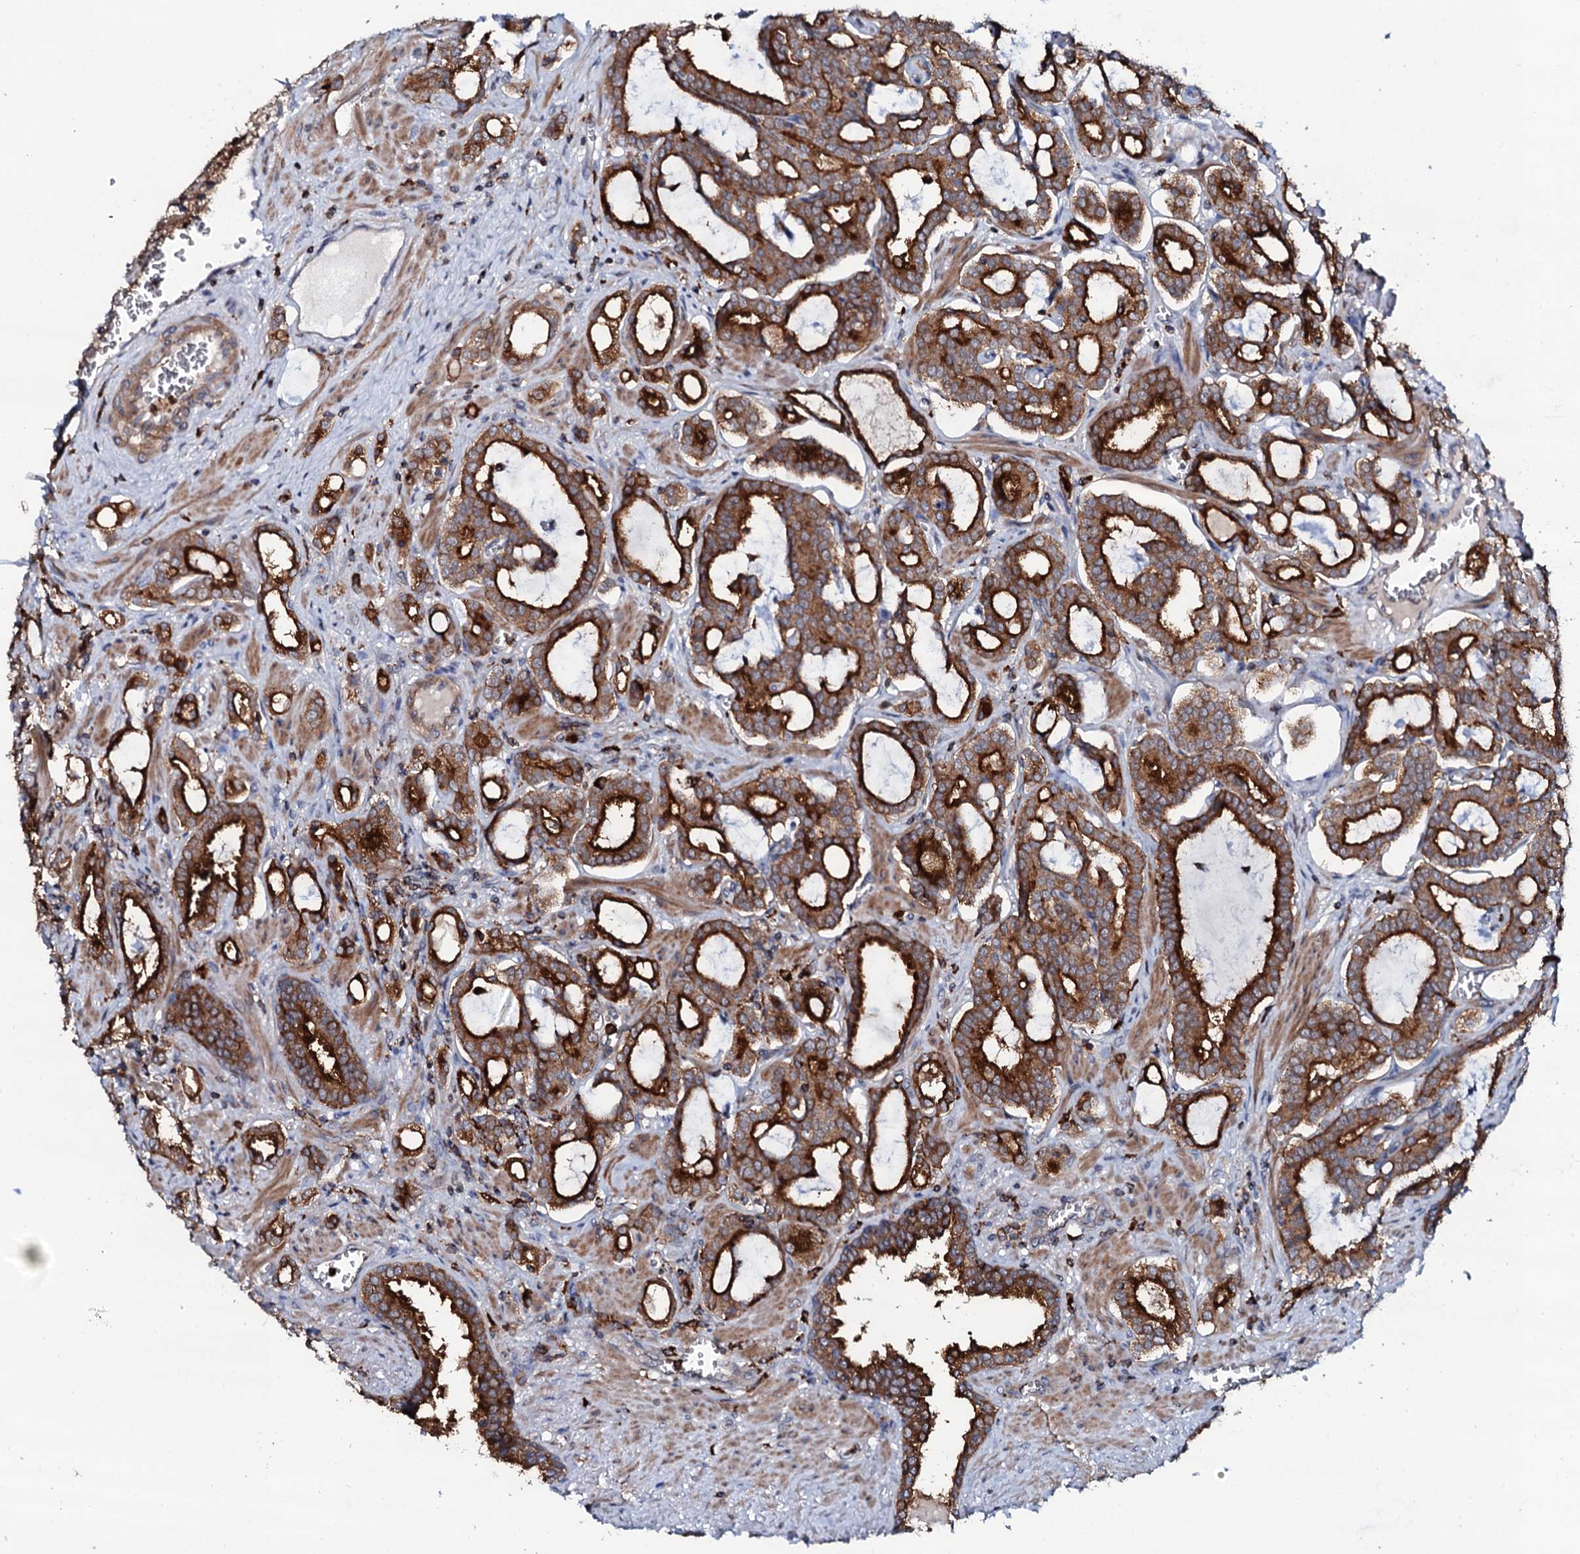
{"staining": {"intensity": "strong", "quantity": ">75%", "location": "cytoplasmic/membranous"}, "tissue": "prostate cancer", "cell_type": "Tumor cells", "image_type": "cancer", "snomed": [{"axis": "morphology", "description": "Adenocarcinoma, High grade"}, {"axis": "topography", "description": "Prostate and seminal vesicle, NOS"}], "caption": "An immunohistochemistry (IHC) histopathology image of neoplastic tissue is shown. Protein staining in brown labels strong cytoplasmic/membranous positivity in prostate high-grade adenocarcinoma within tumor cells.", "gene": "VAMP8", "patient": {"sex": "male", "age": 67}}